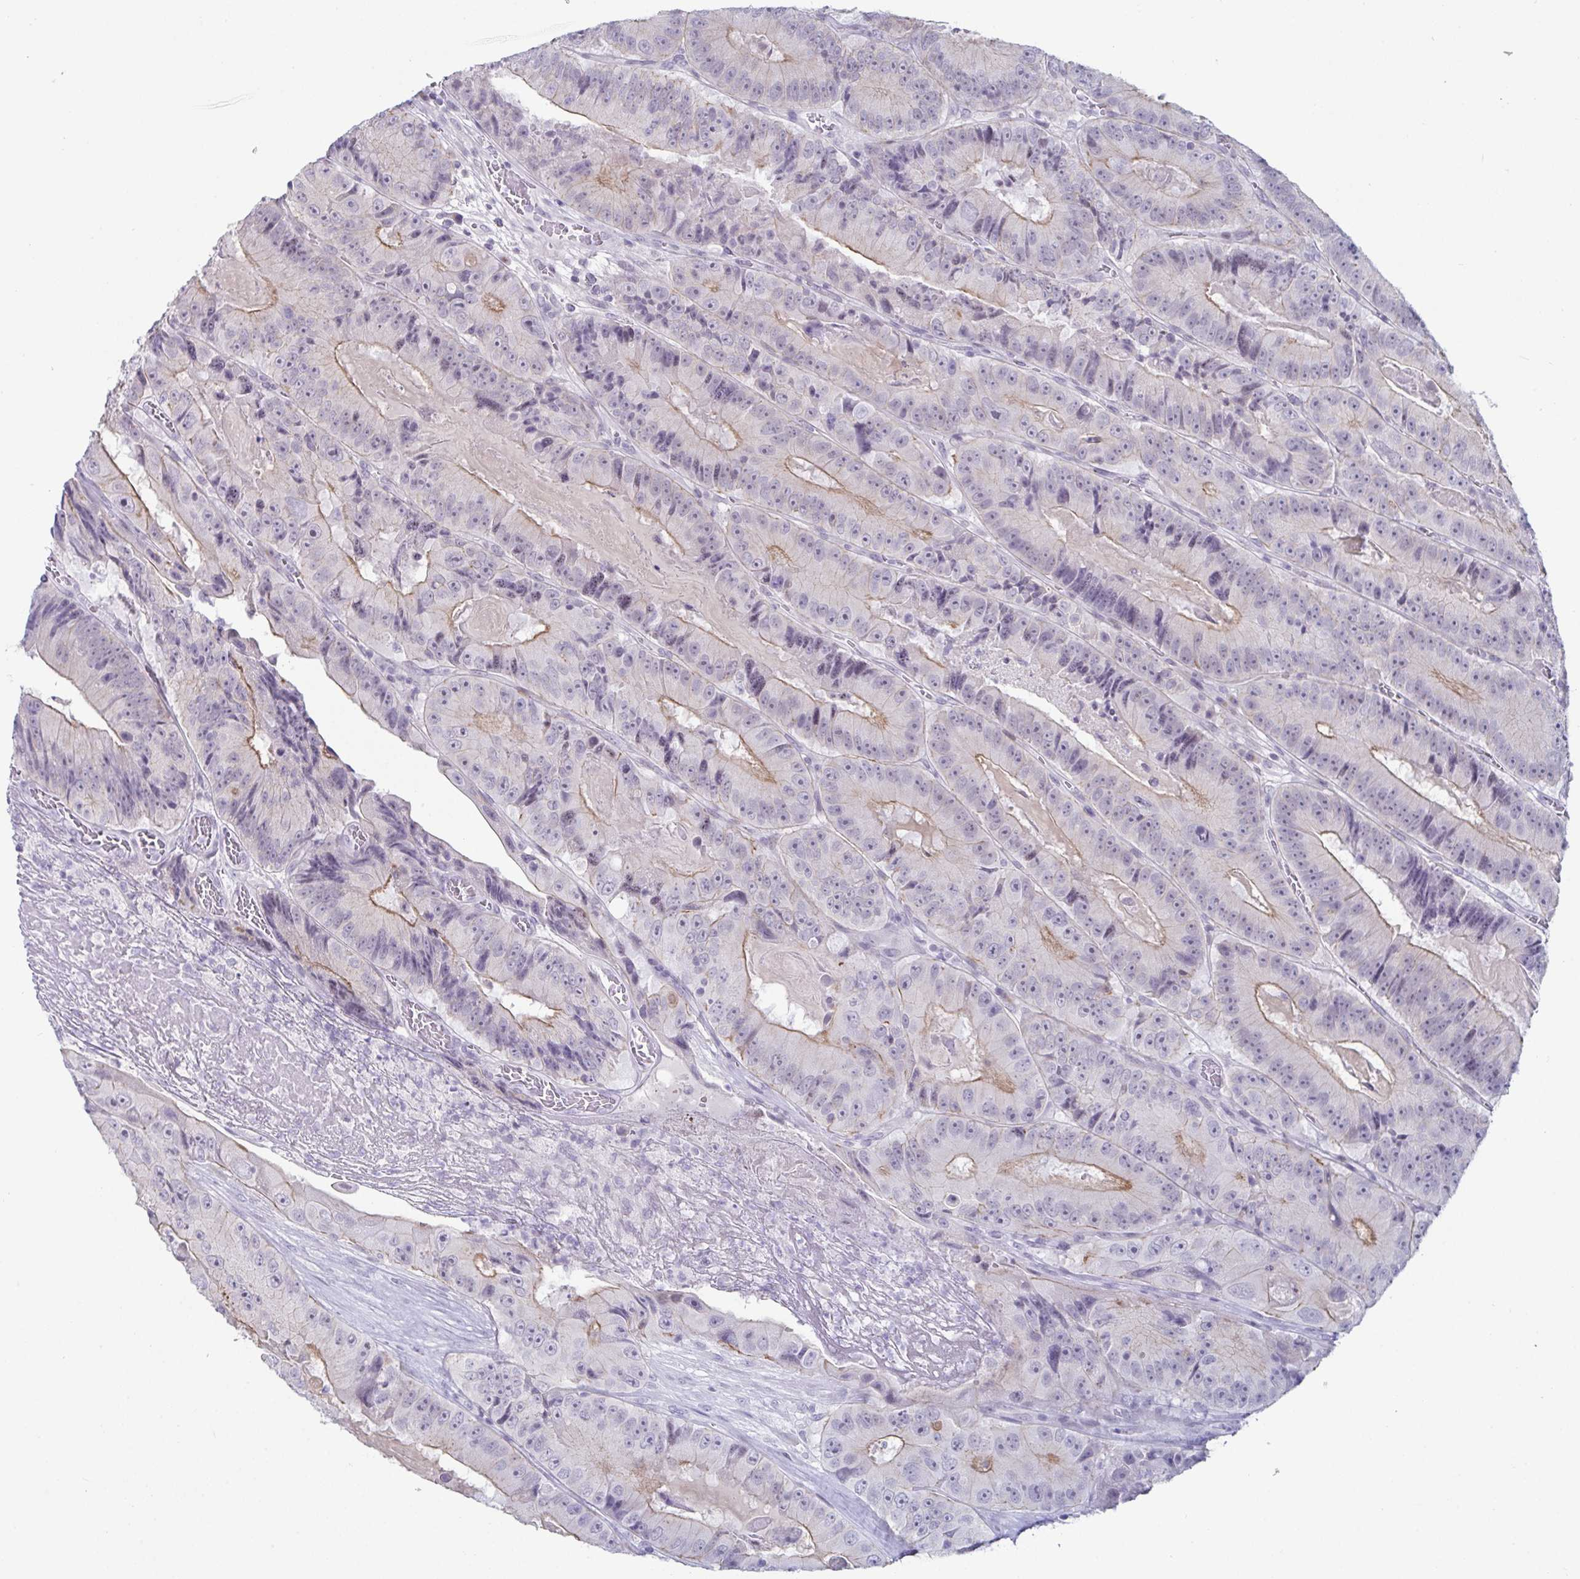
{"staining": {"intensity": "weak", "quantity": "25%-75%", "location": "cytoplasmic/membranous"}, "tissue": "colorectal cancer", "cell_type": "Tumor cells", "image_type": "cancer", "snomed": [{"axis": "morphology", "description": "Adenocarcinoma, NOS"}, {"axis": "topography", "description": "Colon"}], "caption": "Immunohistochemistry (DAB (3,3'-diaminobenzidine)) staining of human colorectal adenocarcinoma shows weak cytoplasmic/membranous protein positivity in about 25%-75% of tumor cells.", "gene": "VSIG10L", "patient": {"sex": "female", "age": 86}}